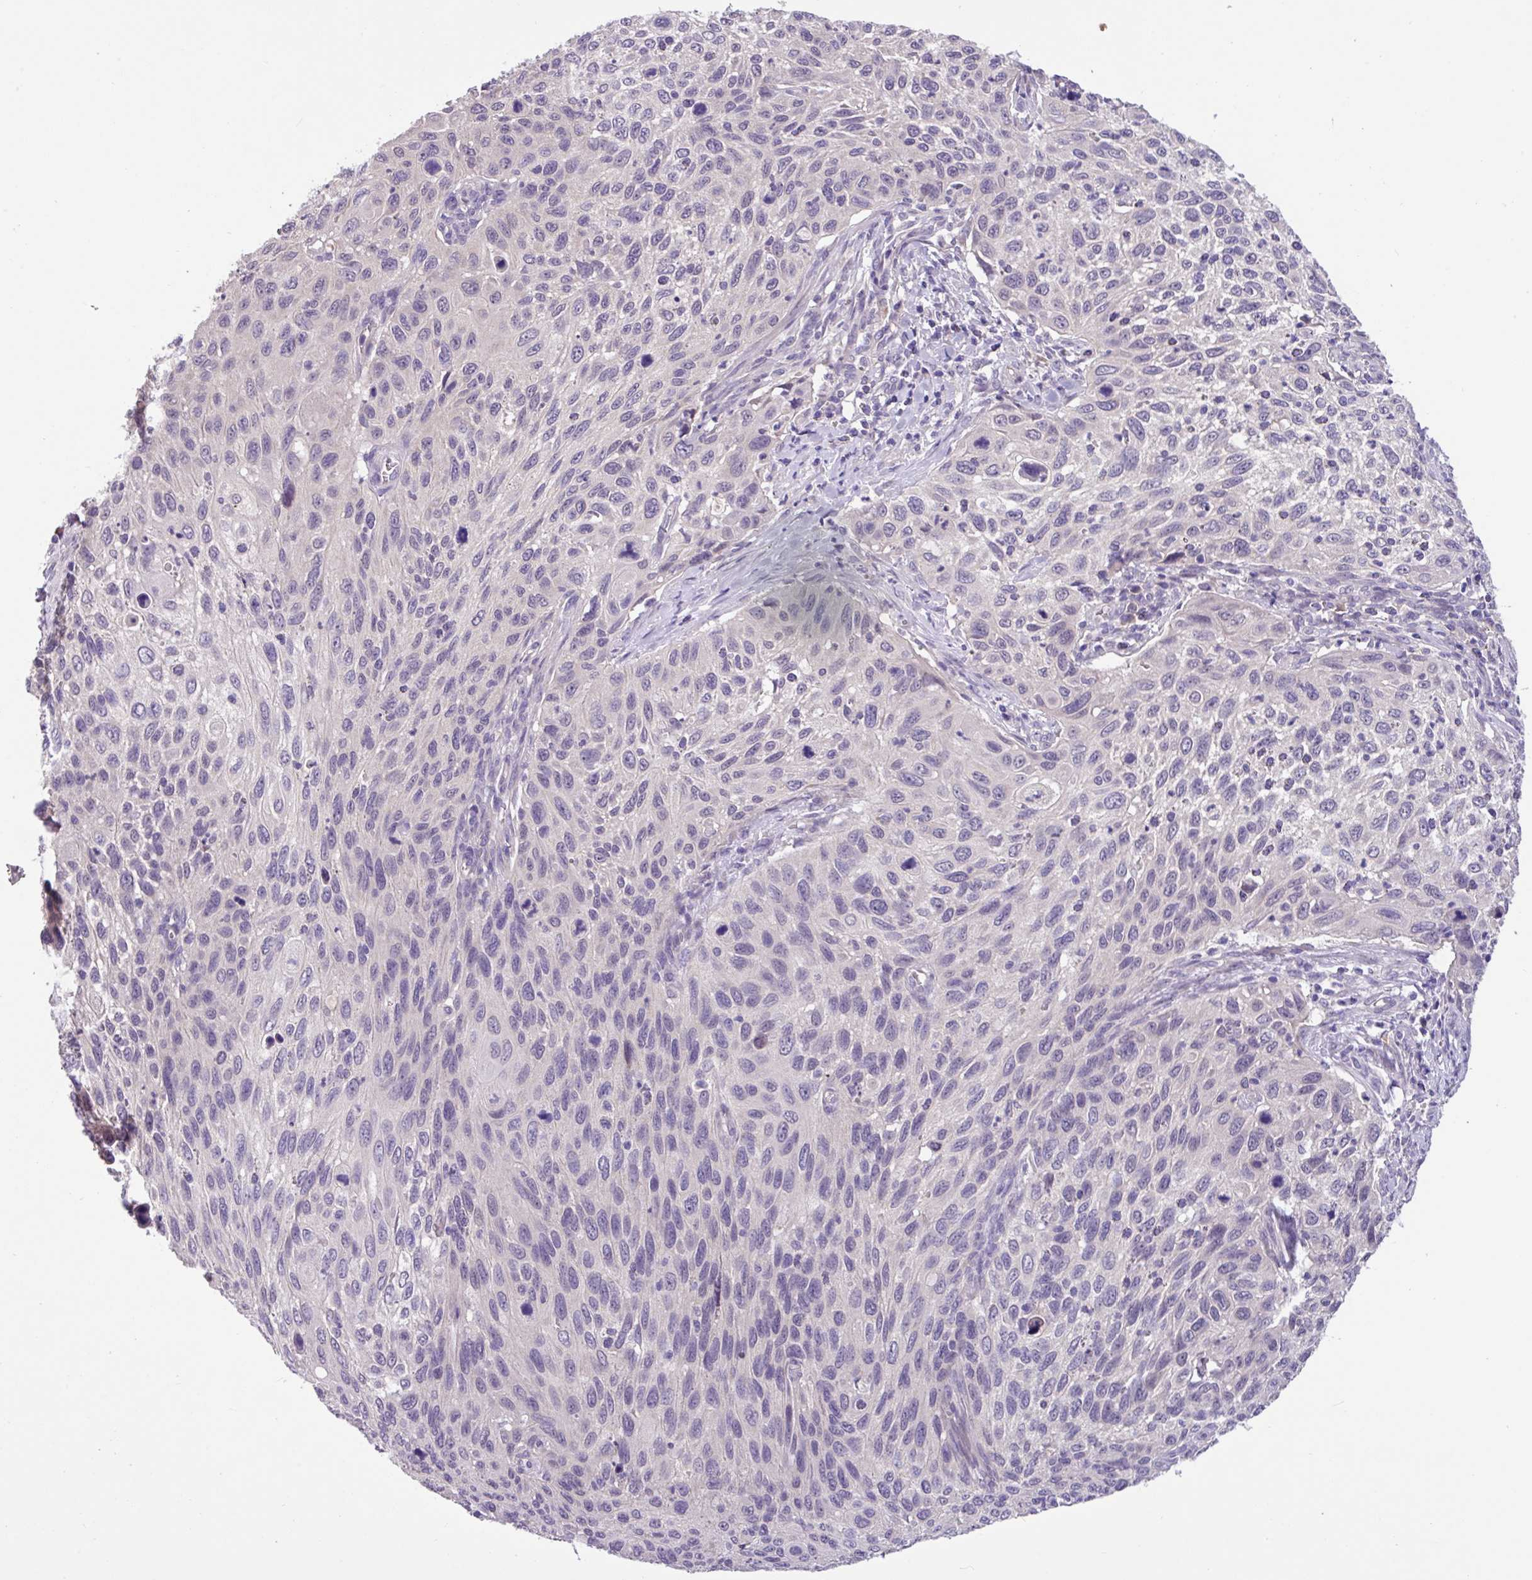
{"staining": {"intensity": "negative", "quantity": "none", "location": "none"}, "tissue": "cervical cancer", "cell_type": "Tumor cells", "image_type": "cancer", "snomed": [{"axis": "morphology", "description": "Squamous cell carcinoma, NOS"}, {"axis": "topography", "description": "Cervix"}], "caption": "A high-resolution micrograph shows immunohistochemistry staining of cervical cancer, which displays no significant positivity in tumor cells.", "gene": "PAX8", "patient": {"sex": "female", "age": 70}}